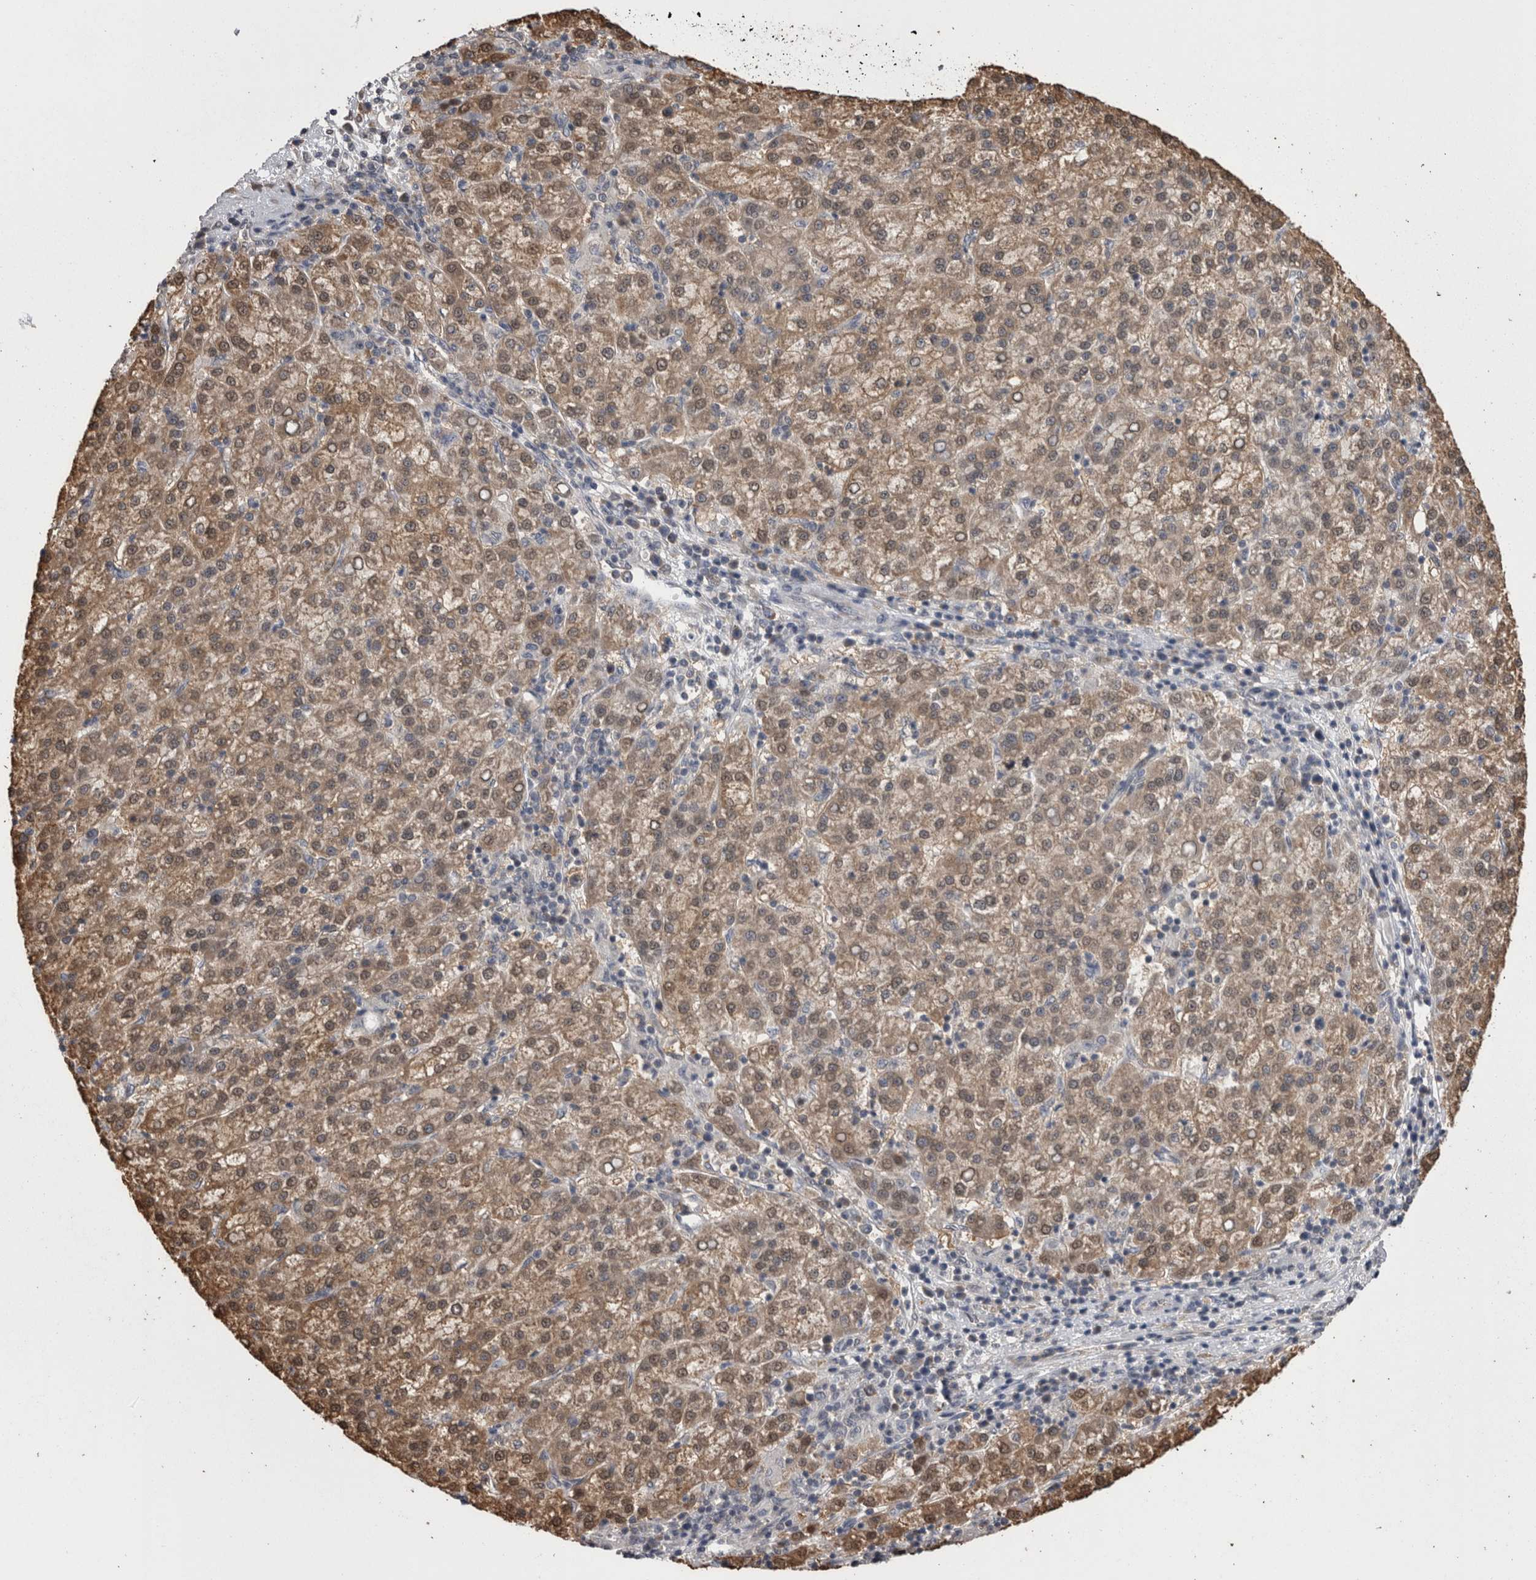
{"staining": {"intensity": "moderate", "quantity": ">75%", "location": "cytoplasmic/membranous"}, "tissue": "liver cancer", "cell_type": "Tumor cells", "image_type": "cancer", "snomed": [{"axis": "morphology", "description": "Carcinoma, Hepatocellular, NOS"}, {"axis": "topography", "description": "Liver"}], "caption": "Brown immunohistochemical staining in human hepatocellular carcinoma (liver) shows moderate cytoplasmic/membranous positivity in about >75% of tumor cells.", "gene": "DDX6", "patient": {"sex": "female", "age": 58}}